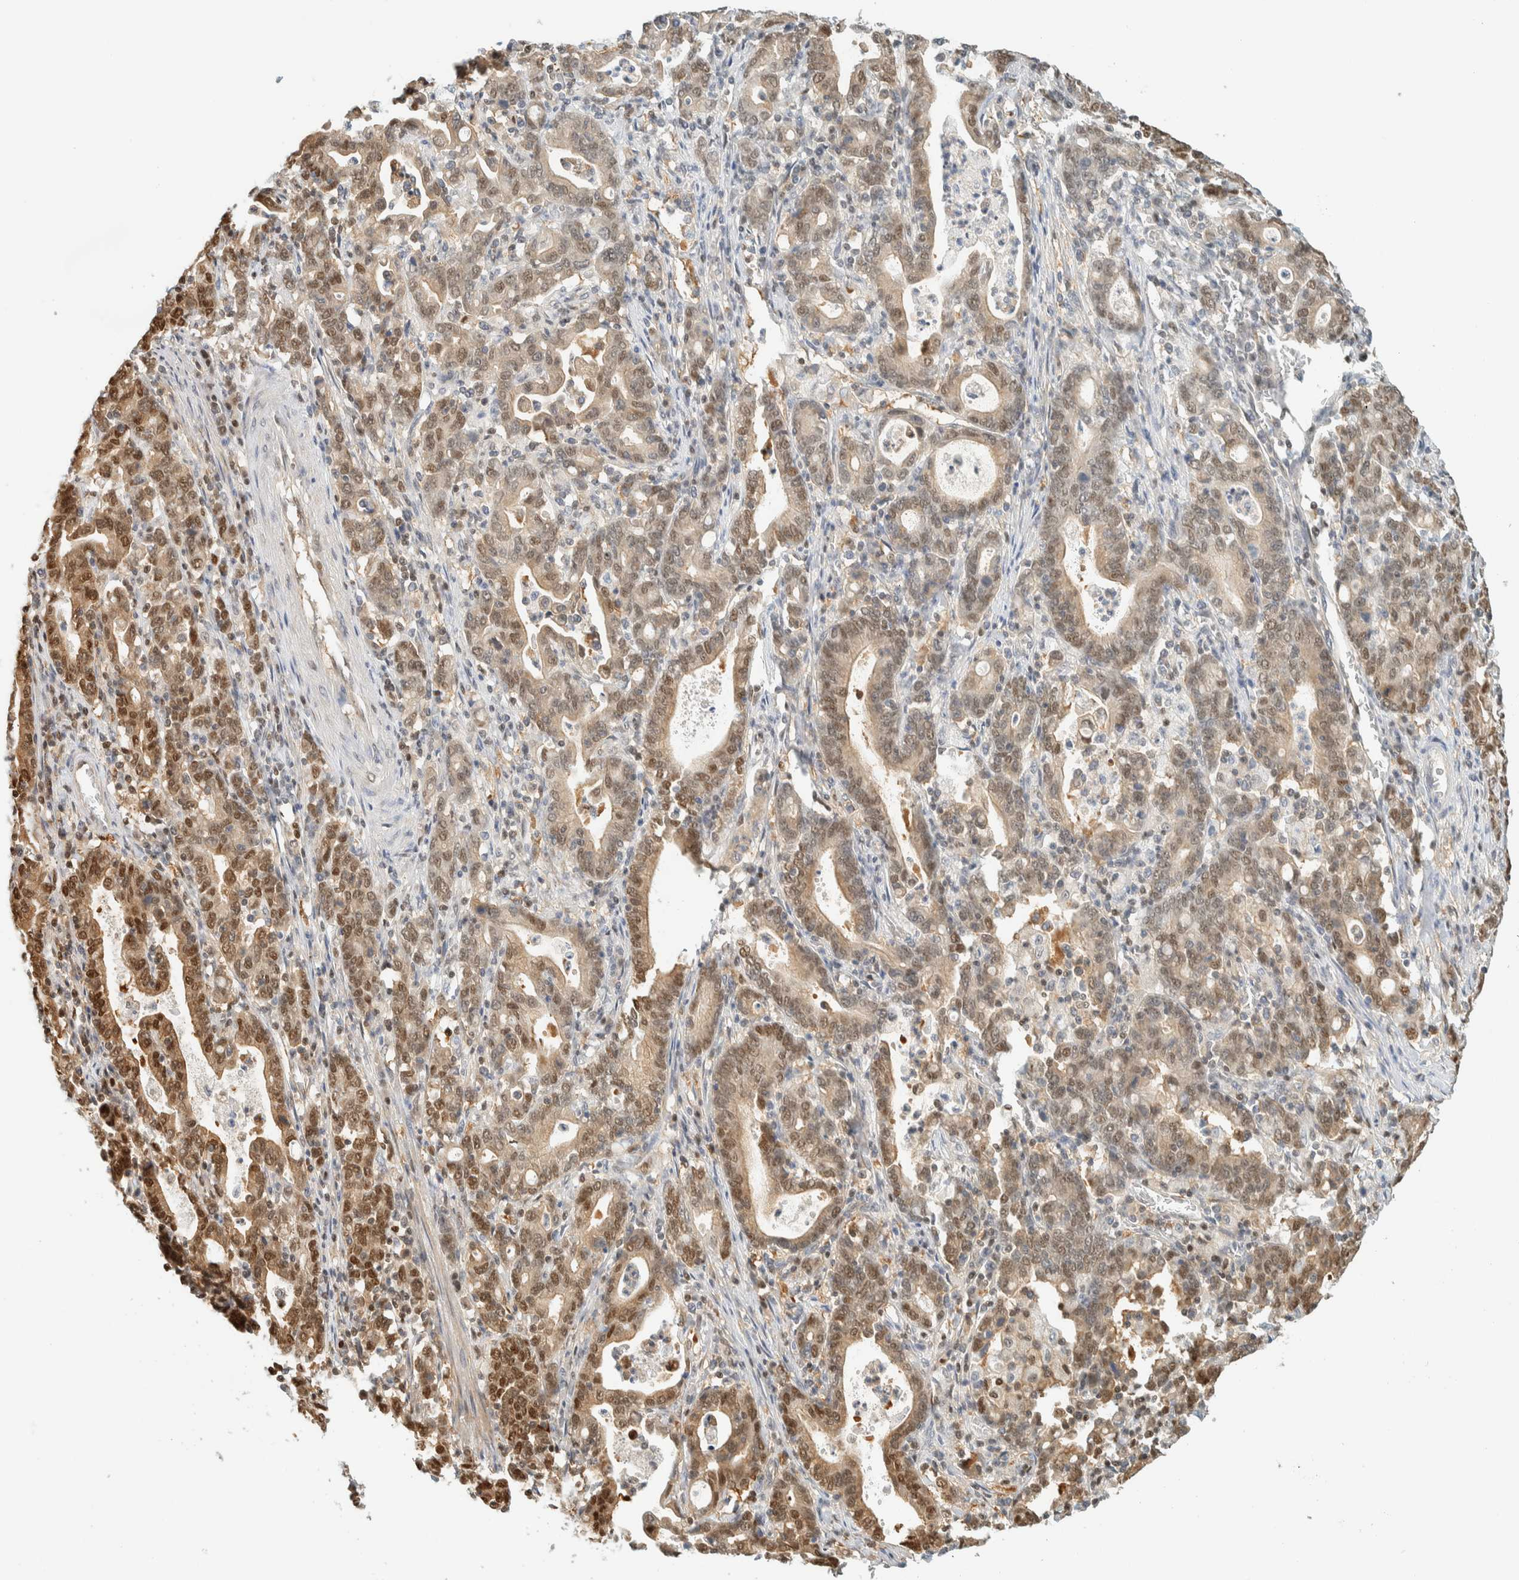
{"staining": {"intensity": "moderate", "quantity": "25%-75%", "location": "cytoplasmic/membranous,nuclear"}, "tissue": "stomach cancer", "cell_type": "Tumor cells", "image_type": "cancer", "snomed": [{"axis": "morphology", "description": "Adenocarcinoma, NOS"}, {"axis": "topography", "description": "Stomach, upper"}], "caption": "This photomicrograph displays immunohistochemistry staining of stomach cancer, with medium moderate cytoplasmic/membranous and nuclear positivity in approximately 25%-75% of tumor cells.", "gene": "ZBTB37", "patient": {"sex": "male", "age": 69}}